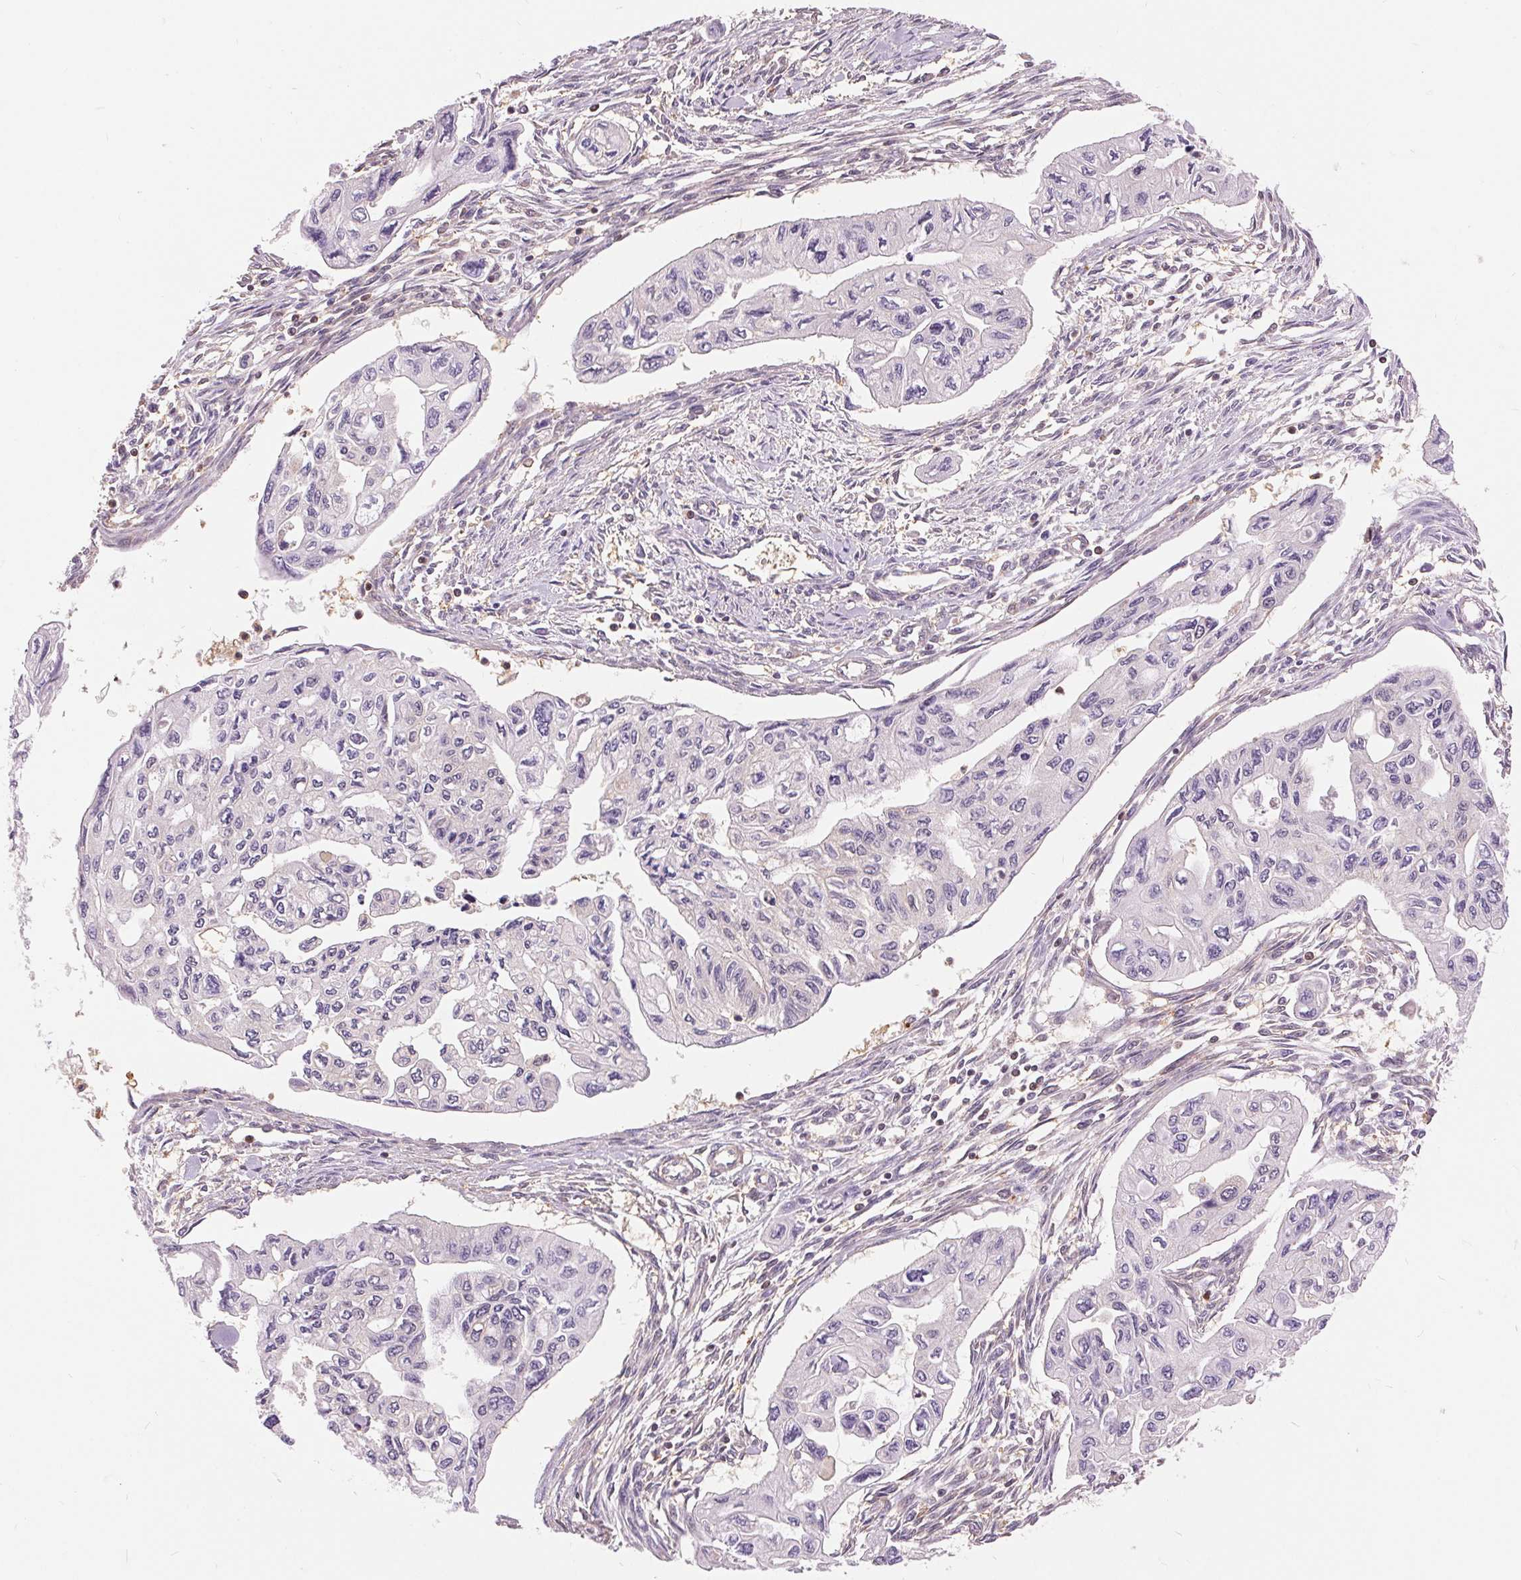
{"staining": {"intensity": "negative", "quantity": "none", "location": "none"}, "tissue": "pancreatic cancer", "cell_type": "Tumor cells", "image_type": "cancer", "snomed": [{"axis": "morphology", "description": "Adenocarcinoma, NOS"}, {"axis": "topography", "description": "Pancreas"}], "caption": "An immunohistochemistry (IHC) micrograph of pancreatic cancer (adenocarcinoma) is shown. There is no staining in tumor cells of pancreatic cancer (adenocarcinoma).", "gene": "TMEM273", "patient": {"sex": "female", "age": 76}}